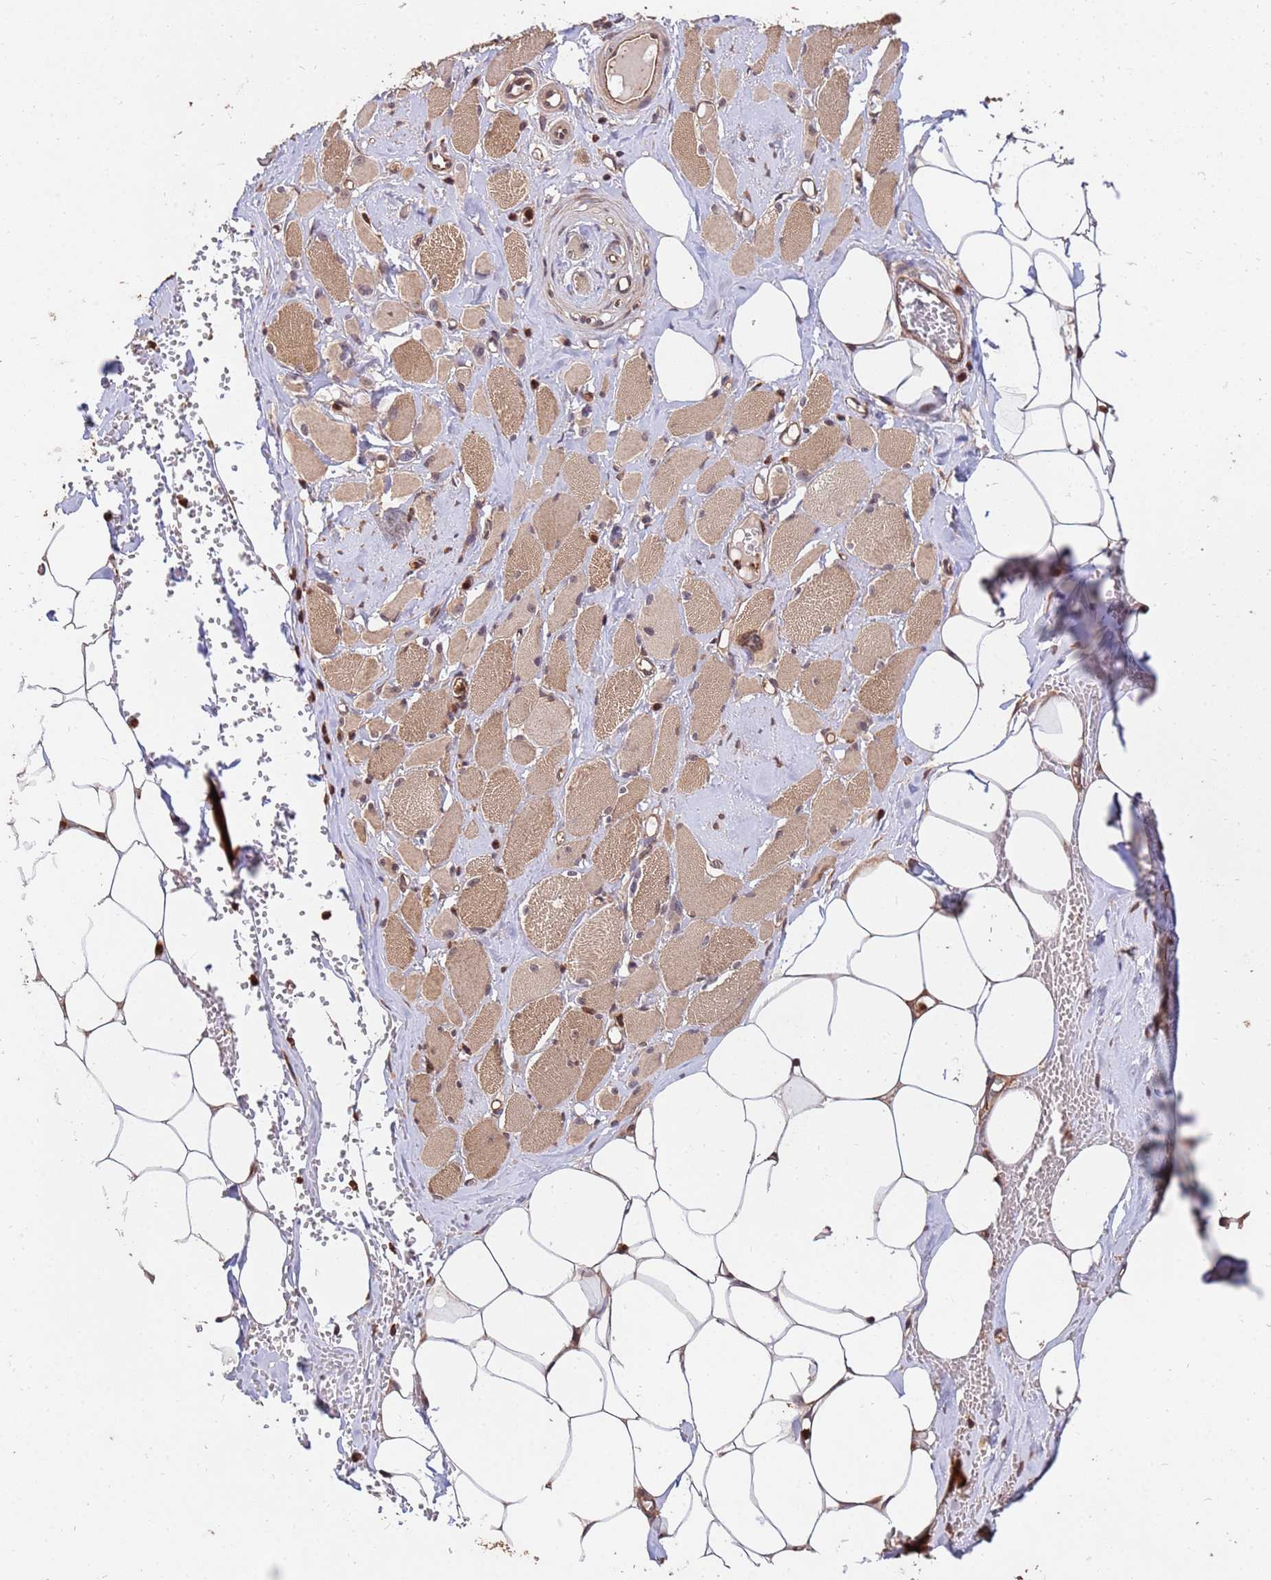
{"staining": {"intensity": "moderate", "quantity": "<25%", "location": "cytoplasmic/membranous,nuclear"}, "tissue": "skeletal muscle", "cell_type": "Myocytes", "image_type": "normal", "snomed": [{"axis": "morphology", "description": "Normal tissue, NOS"}, {"axis": "morphology", "description": "Basal cell carcinoma"}, {"axis": "topography", "description": "Skeletal muscle"}], "caption": "Skeletal muscle stained with IHC displays moderate cytoplasmic/membranous,nuclear positivity in approximately <25% of myocytes. (brown staining indicates protein expression, while blue staining denotes nuclei).", "gene": "ZNF619", "patient": {"sex": "female", "age": 64}}